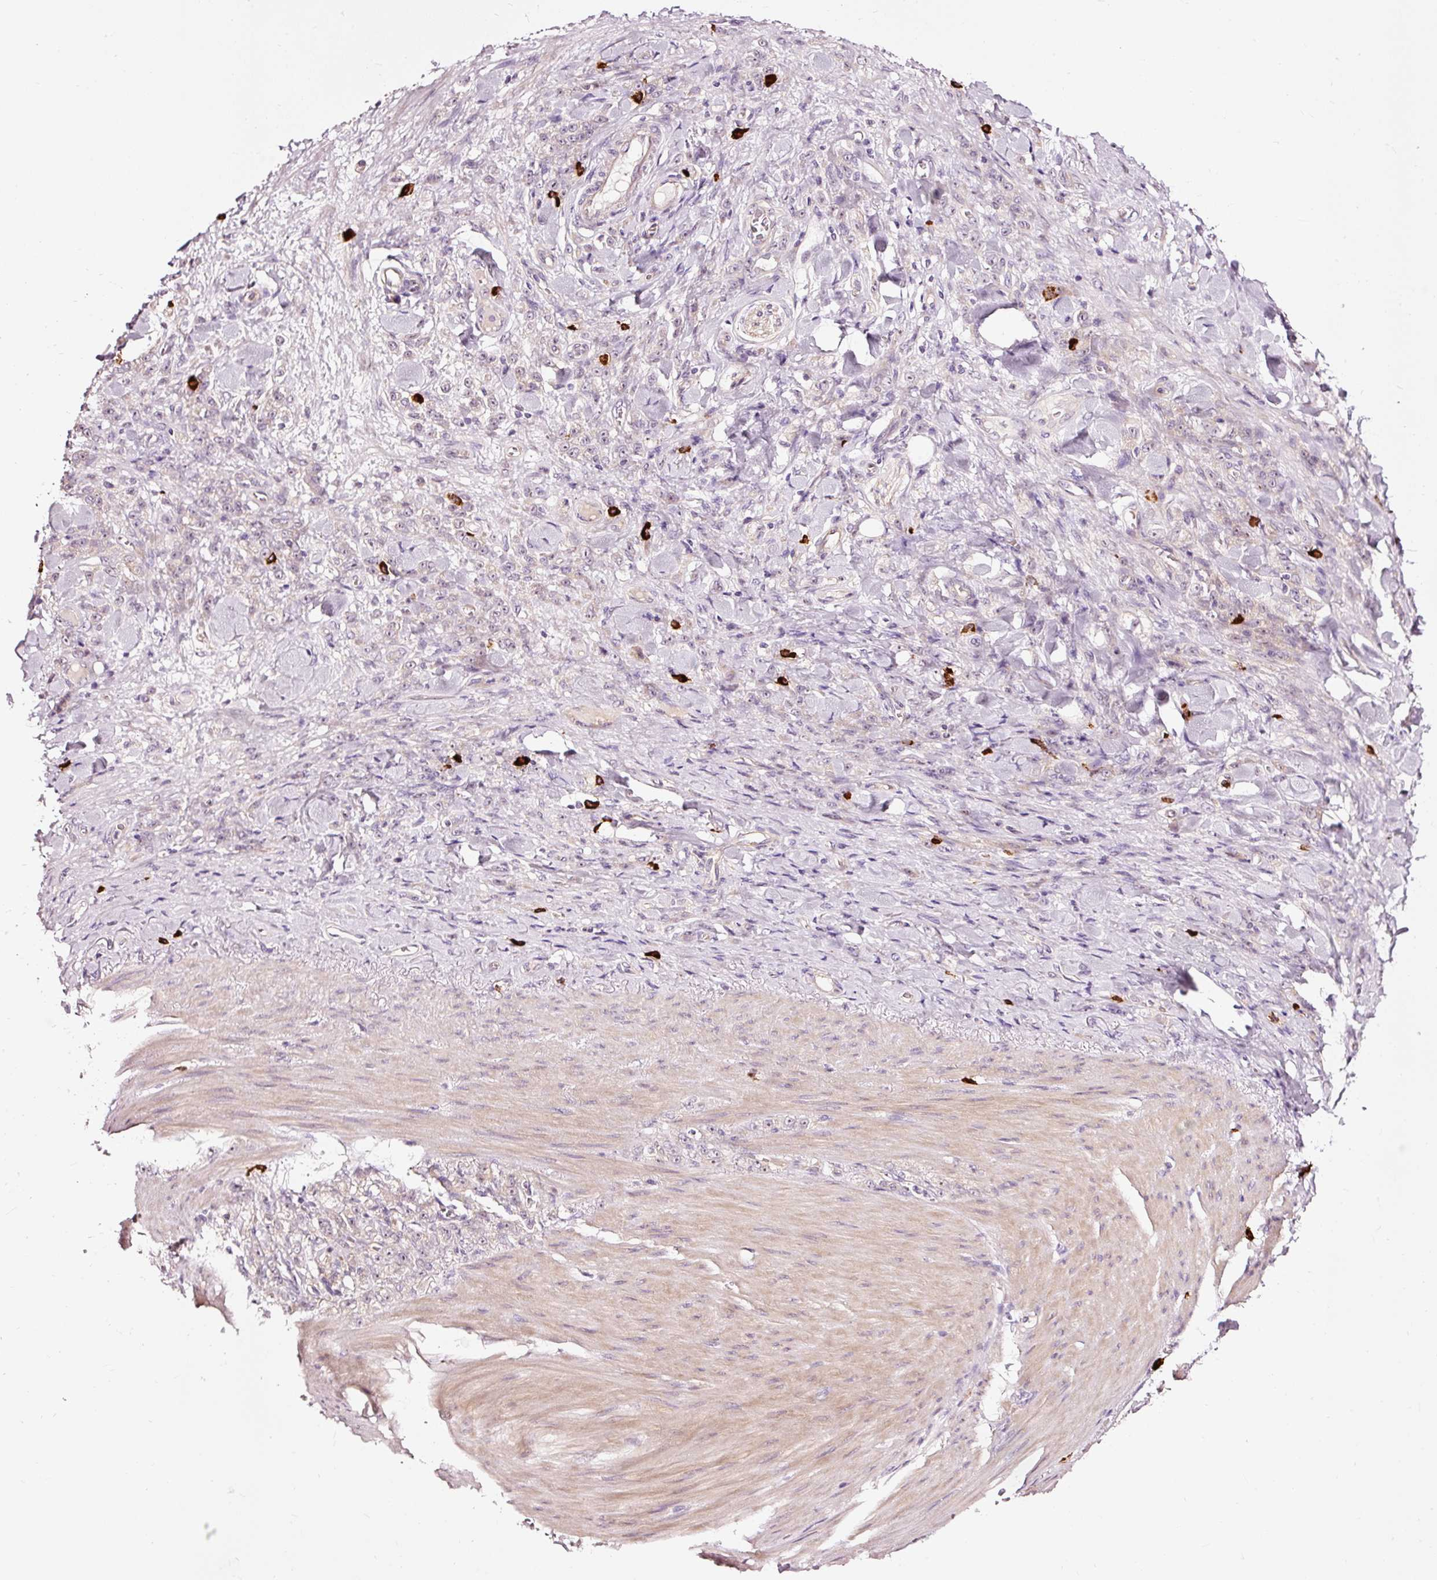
{"staining": {"intensity": "negative", "quantity": "none", "location": "none"}, "tissue": "stomach cancer", "cell_type": "Tumor cells", "image_type": "cancer", "snomed": [{"axis": "morphology", "description": "Normal tissue, NOS"}, {"axis": "morphology", "description": "Adenocarcinoma, NOS"}, {"axis": "topography", "description": "Stomach"}], "caption": "Tumor cells are negative for brown protein staining in adenocarcinoma (stomach).", "gene": "UTP14A", "patient": {"sex": "male", "age": 82}}